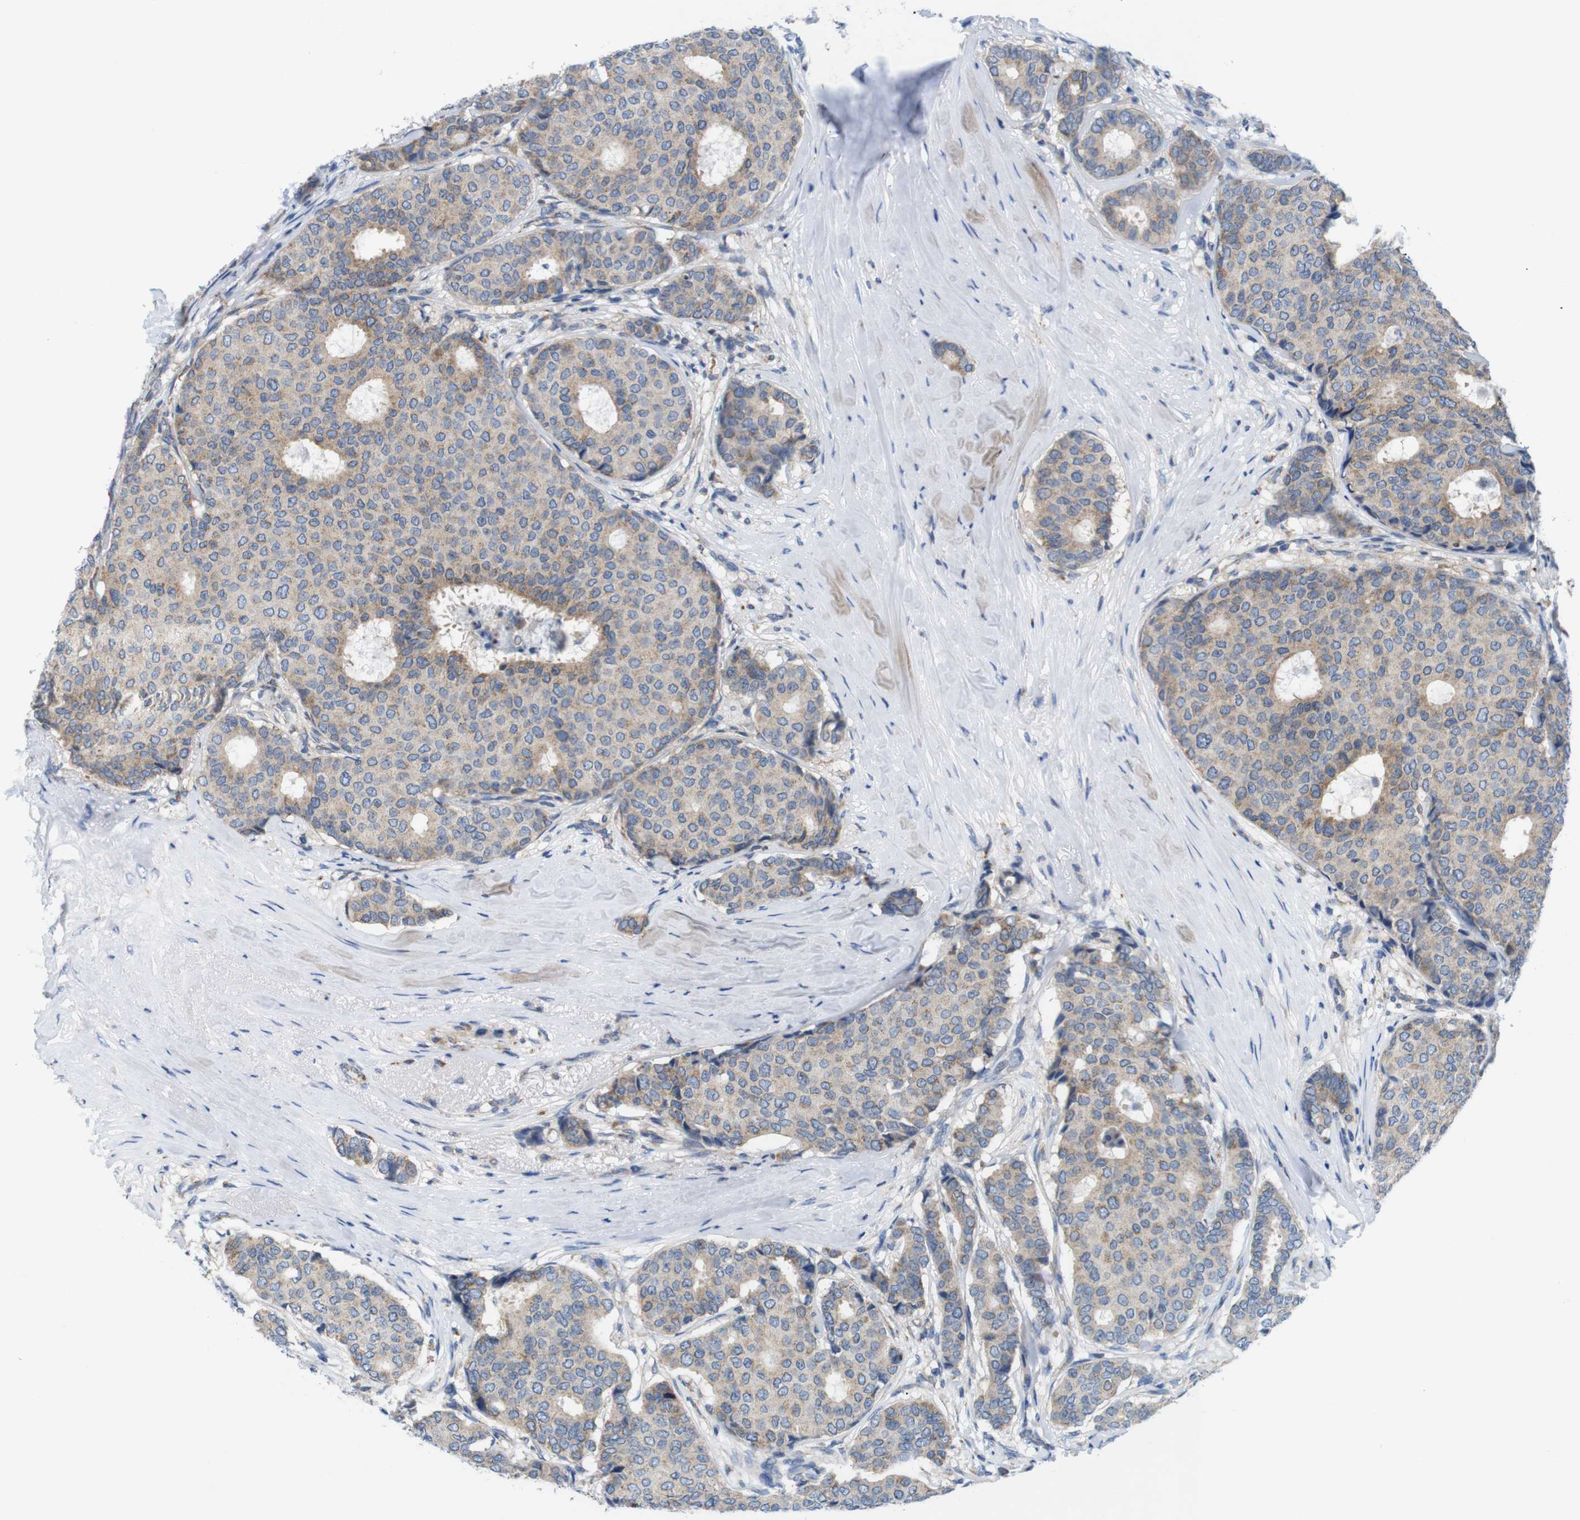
{"staining": {"intensity": "weak", "quantity": "25%-75%", "location": "cytoplasmic/membranous"}, "tissue": "breast cancer", "cell_type": "Tumor cells", "image_type": "cancer", "snomed": [{"axis": "morphology", "description": "Duct carcinoma"}, {"axis": "topography", "description": "Breast"}], "caption": "Human invasive ductal carcinoma (breast) stained with a protein marker exhibits weak staining in tumor cells.", "gene": "F2RL1", "patient": {"sex": "female", "age": 75}}